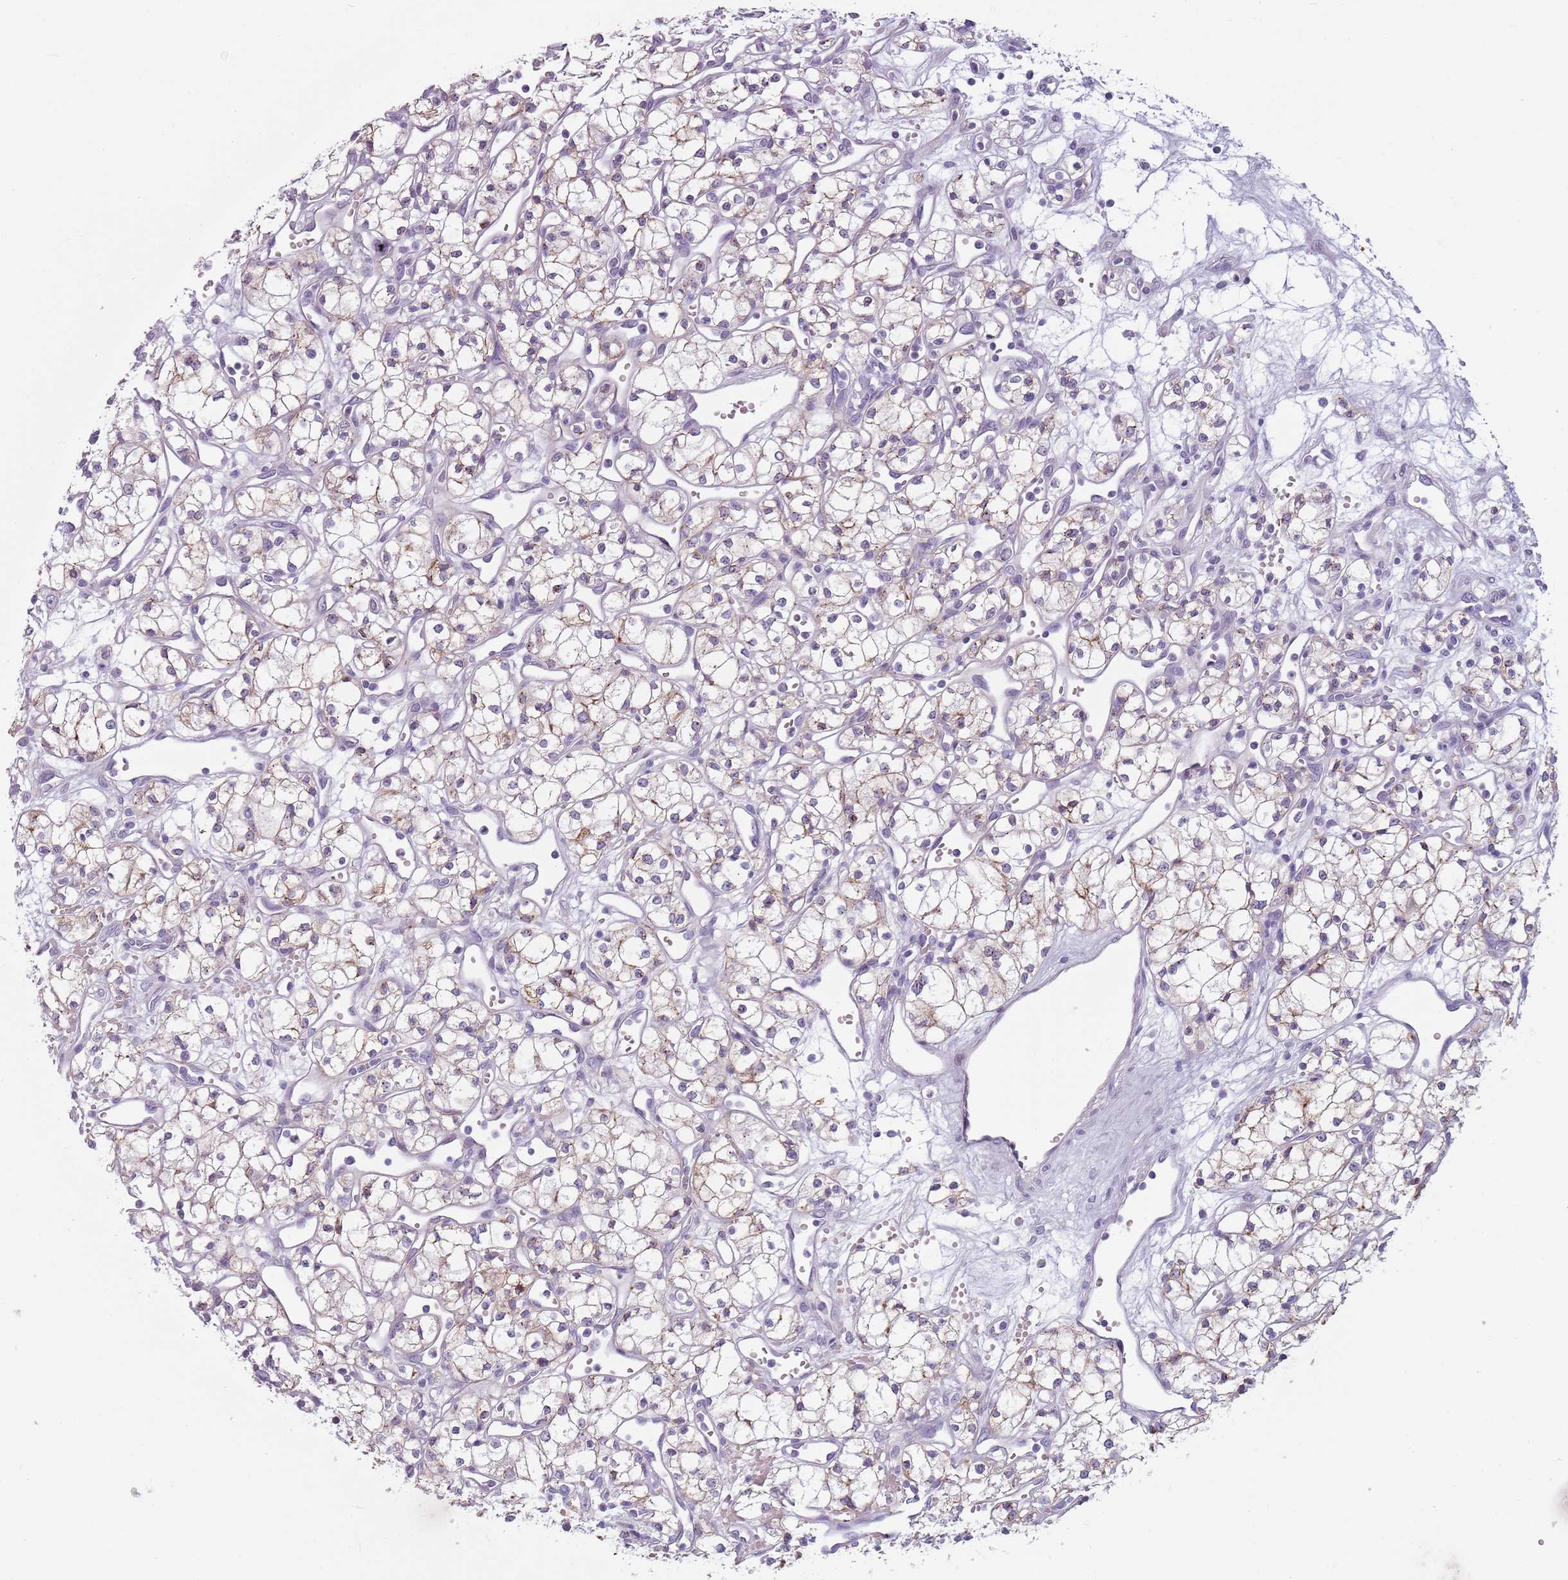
{"staining": {"intensity": "weak", "quantity": "<25%", "location": "cytoplasmic/membranous"}, "tissue": "renal cancer", "cell_type": "Tumor cells", "image_type": "cancer", "snomed": [{"axis": "morphology", "description": "Adenocarcinoma, NOS"}, {"axis": "topography", "description": "Kidney"}], "caption": "High magnification brightfield microscopy of renal cancer (adenocarcinoma) stained with DAB (brown) and counterstained with hematoxylin (blue): tumor cells show no significant positivity.", "gene": "MEGF8", "patient": {"sex": "male", "age": 59}}